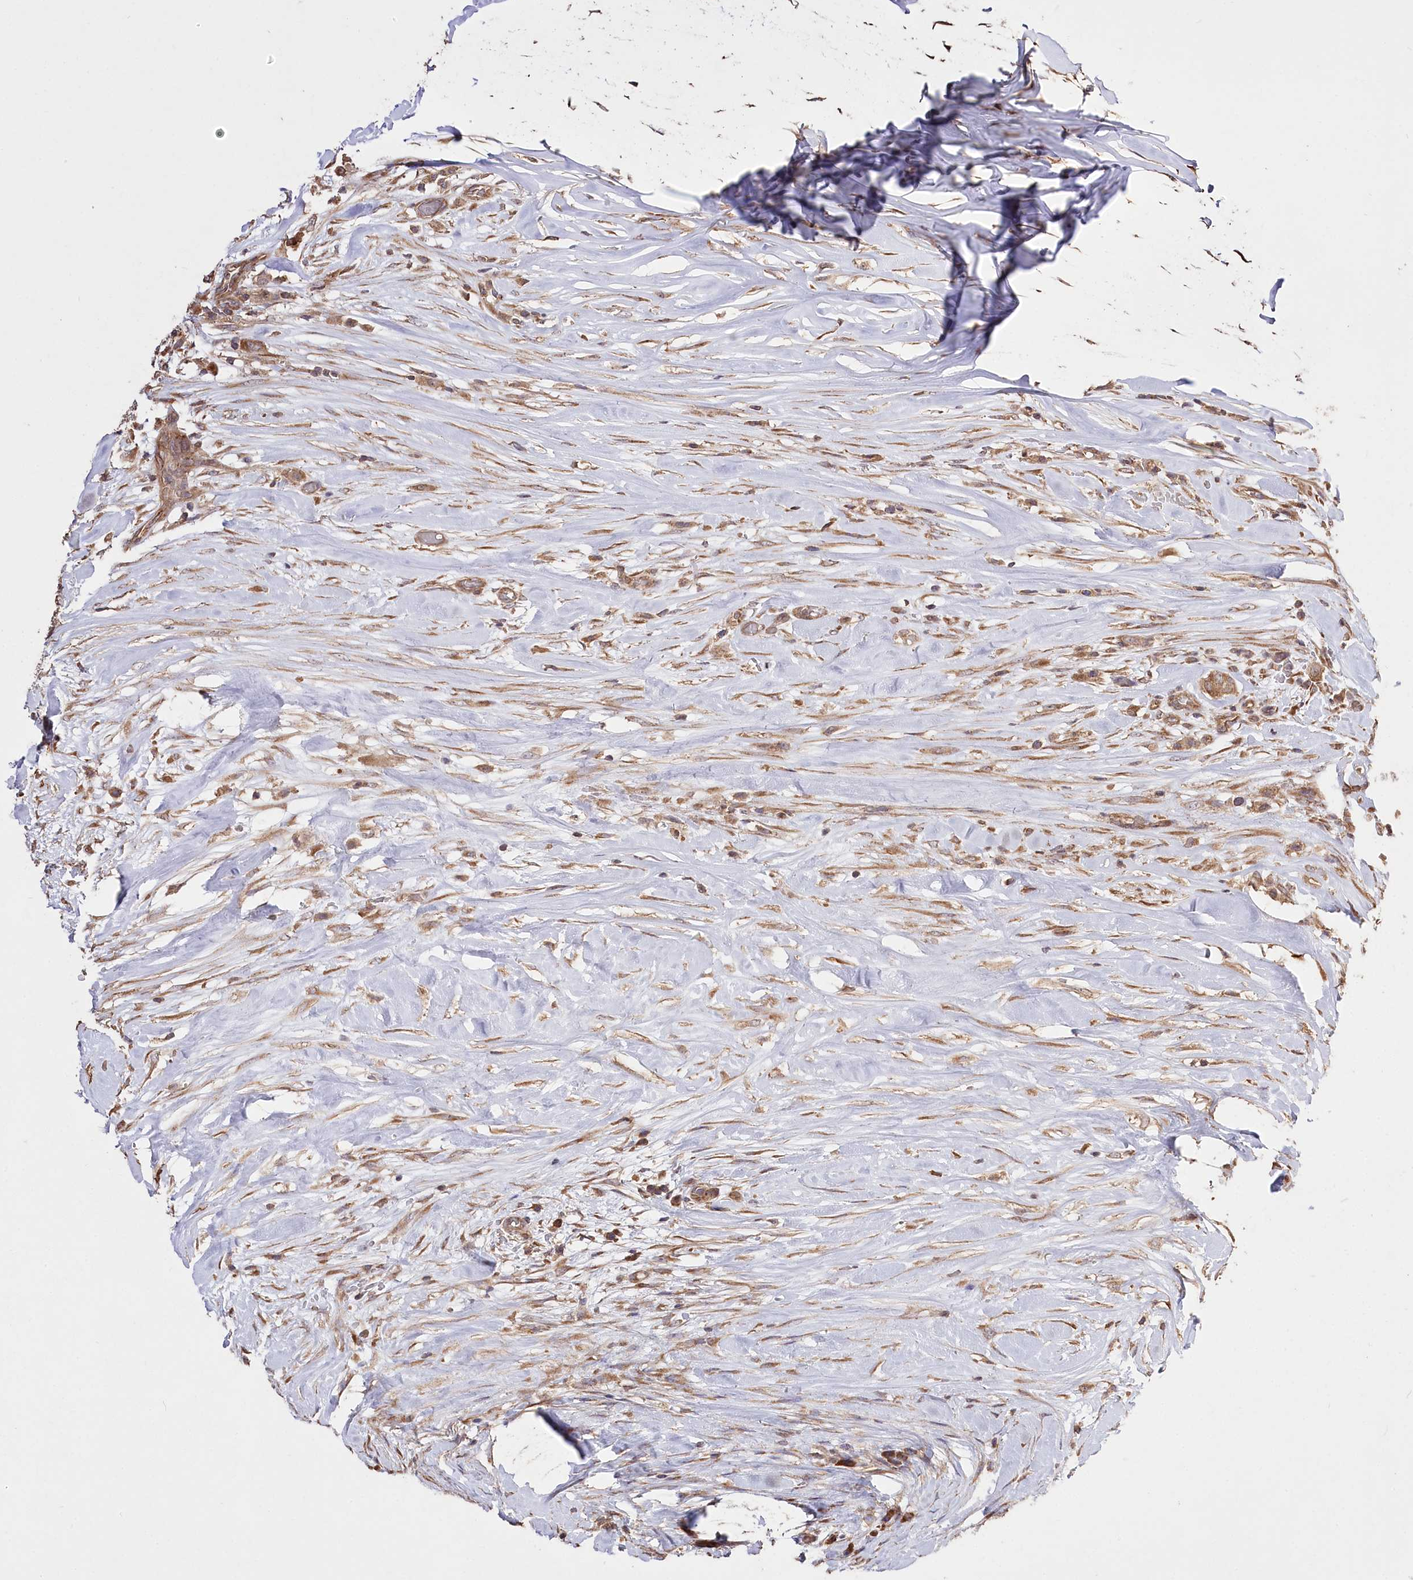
{"staining": {"intensity": "moderate", "quantity": ">75%", "location": "cytoplasmic/membranous"}, "tissue": "thyroid cancer", "cell_type": "Tumor cells", "image_type": "cancer", "snomed": [{"axis": "morphology", "description": "Papillary adenocarcinoma, NOS"}, {"axis": "topography", "description": "Thyroid gland"}], "caption": "Moderate cytoplasmic/membranous staining for a protein is present in approximately >75% of tumor cells of papillary adenocarcinoma (thyroid) using immunohistochemistry (IHC).", "gene": "PRSS53", "patient": {"sex": "female", "age": 59}}